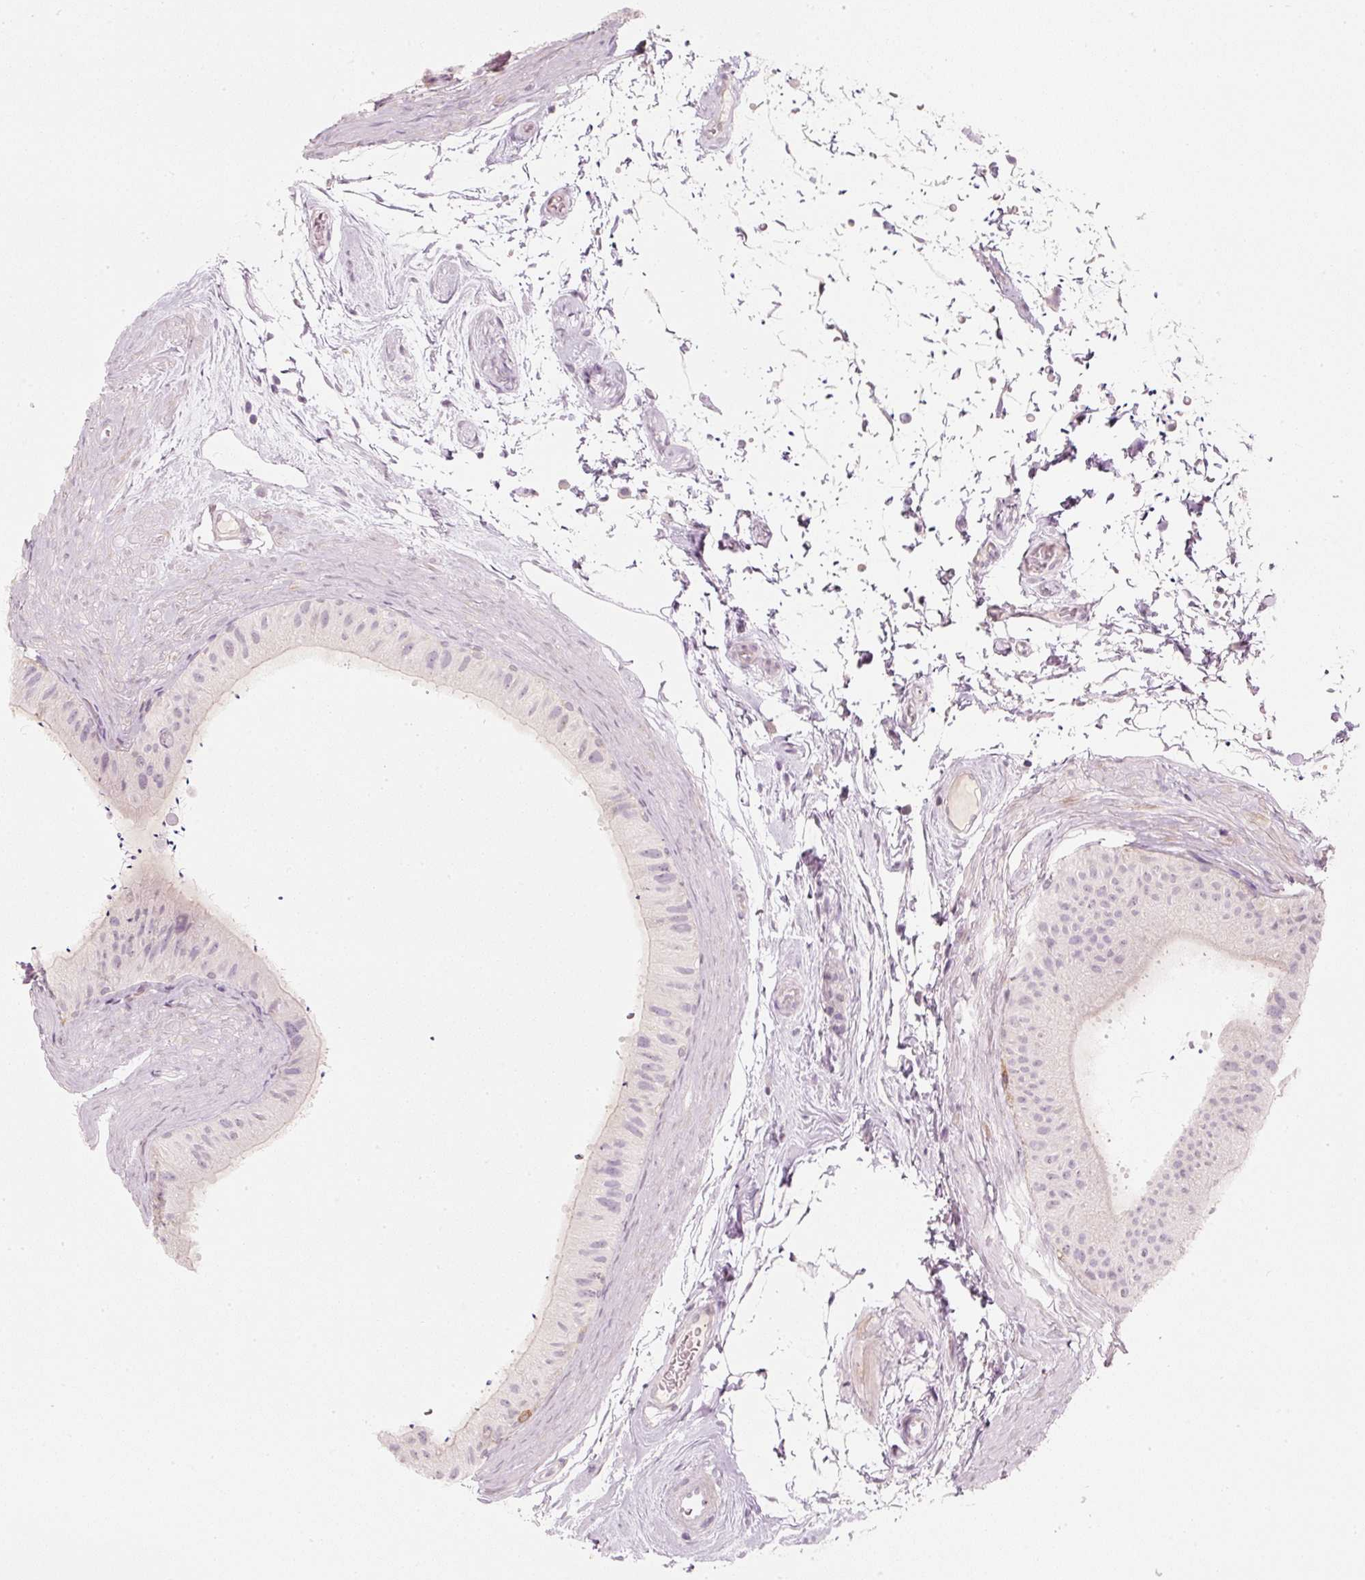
{"staining": {"intensity": "negative", "quantity": "none", "location": "none"}, "tissue": "epididymis", "cell_type": "Glandular cells", "image_type": "normal", "snomed": [{"axis": "morphology", "description": "Normal tissue, NOS"}, {"axis": "topography", "description": "Epididymis"}], "caption": "High magnification brightfield microscopy of benign epididymis stained with DAB (brown) and counterstained with hematoxylin (blue): glandular cells show no significant expression.", "gene": "TREX2", "patient": {"sex": "male", "age": 55}}